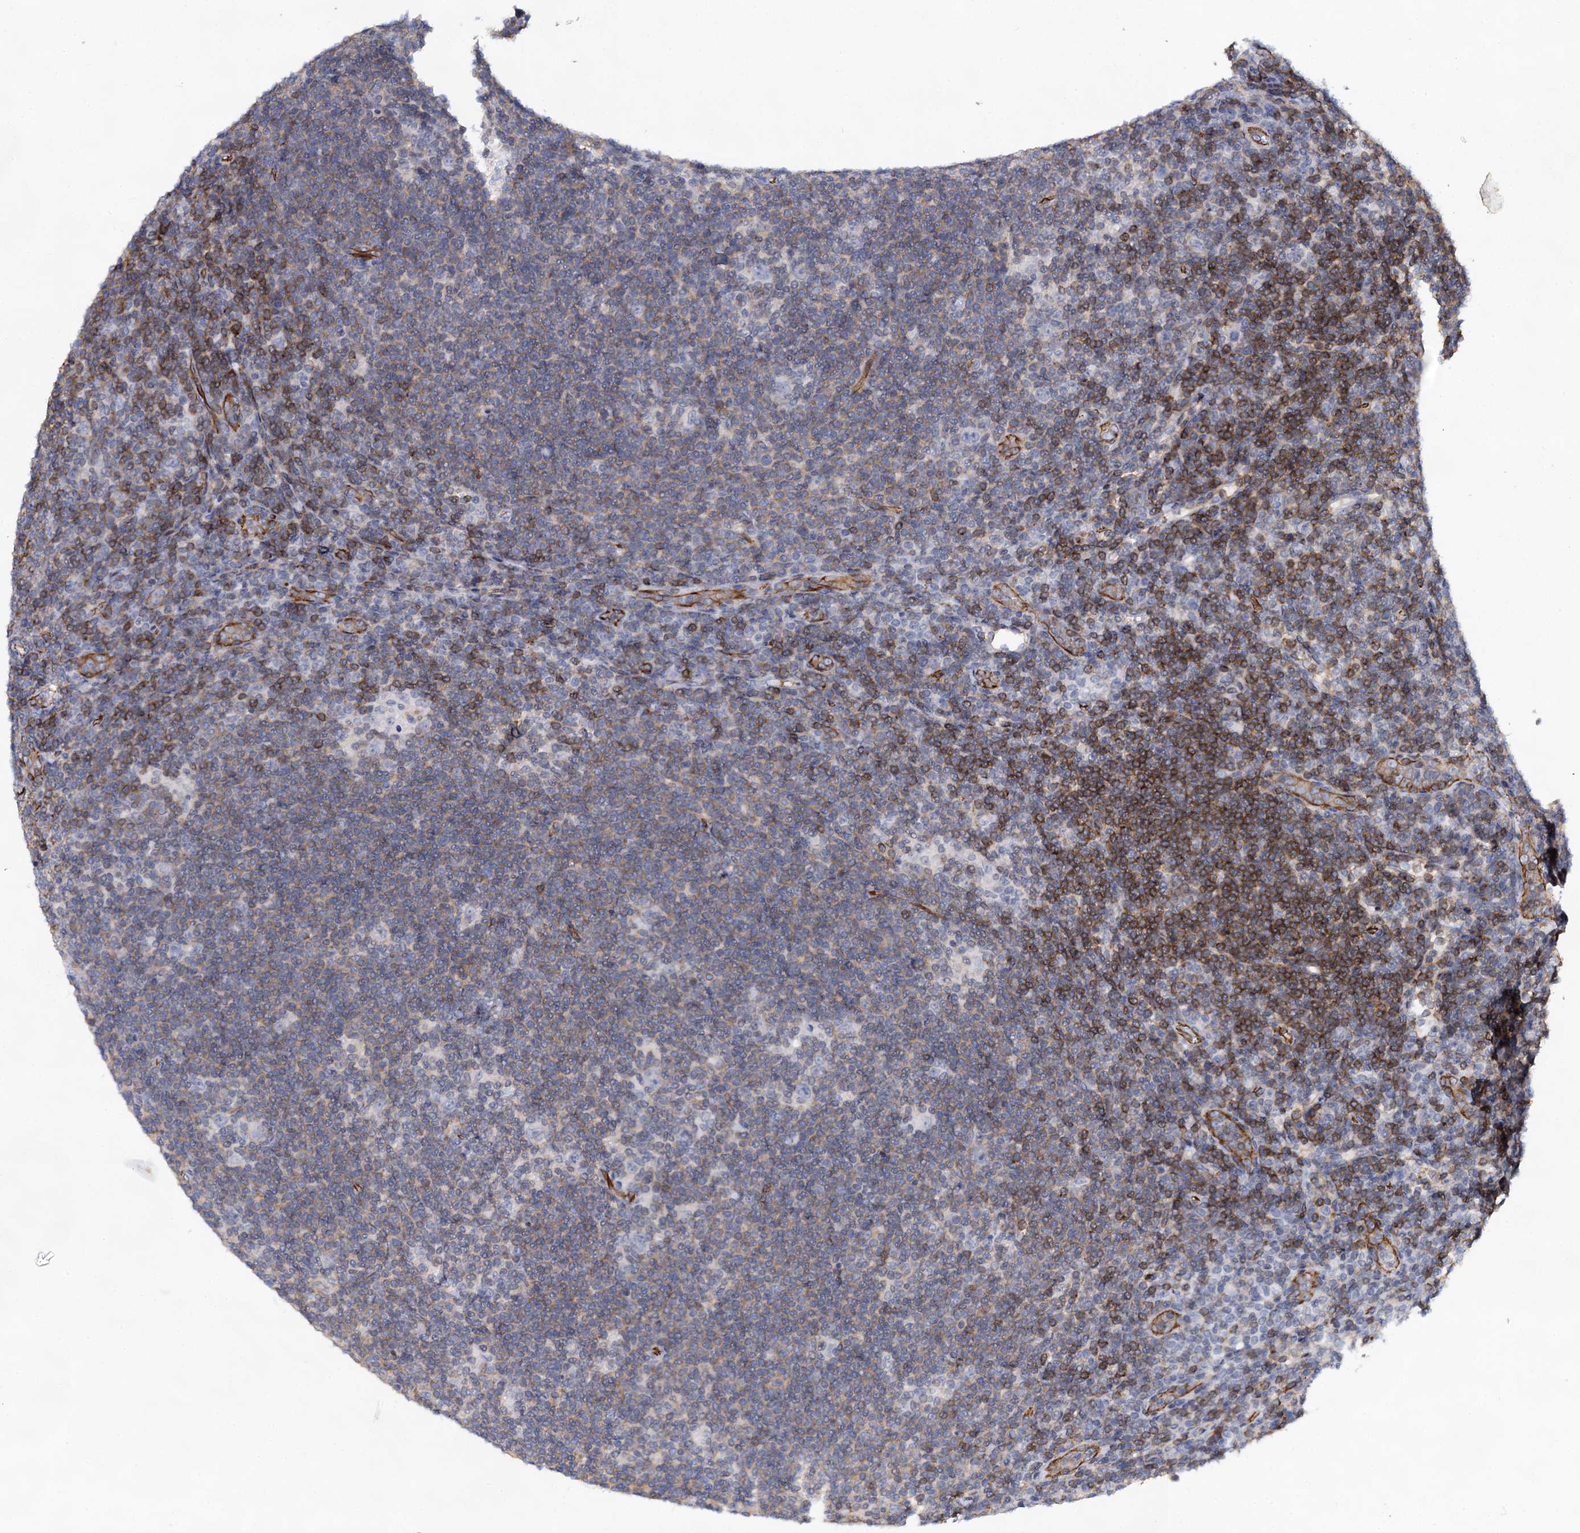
{"staining": {"intensity": "negative", "quantity": "none", "location": "none"}, "tissue": "lymphoma", "cell_type": "Tumor cells", "image_type": "cancer", "snomed": [{"axis": "morphology", "description": "Hodgkin's disease, NOS"}, {"axis": "topography", "description": "Lymph node"}], "caption": "Immunohistochemical staining of human lymphoma shows no significant positivity in tumor cells.", "gene": "ABLIM1", "patient": {"sex": "female", "age": 57}}